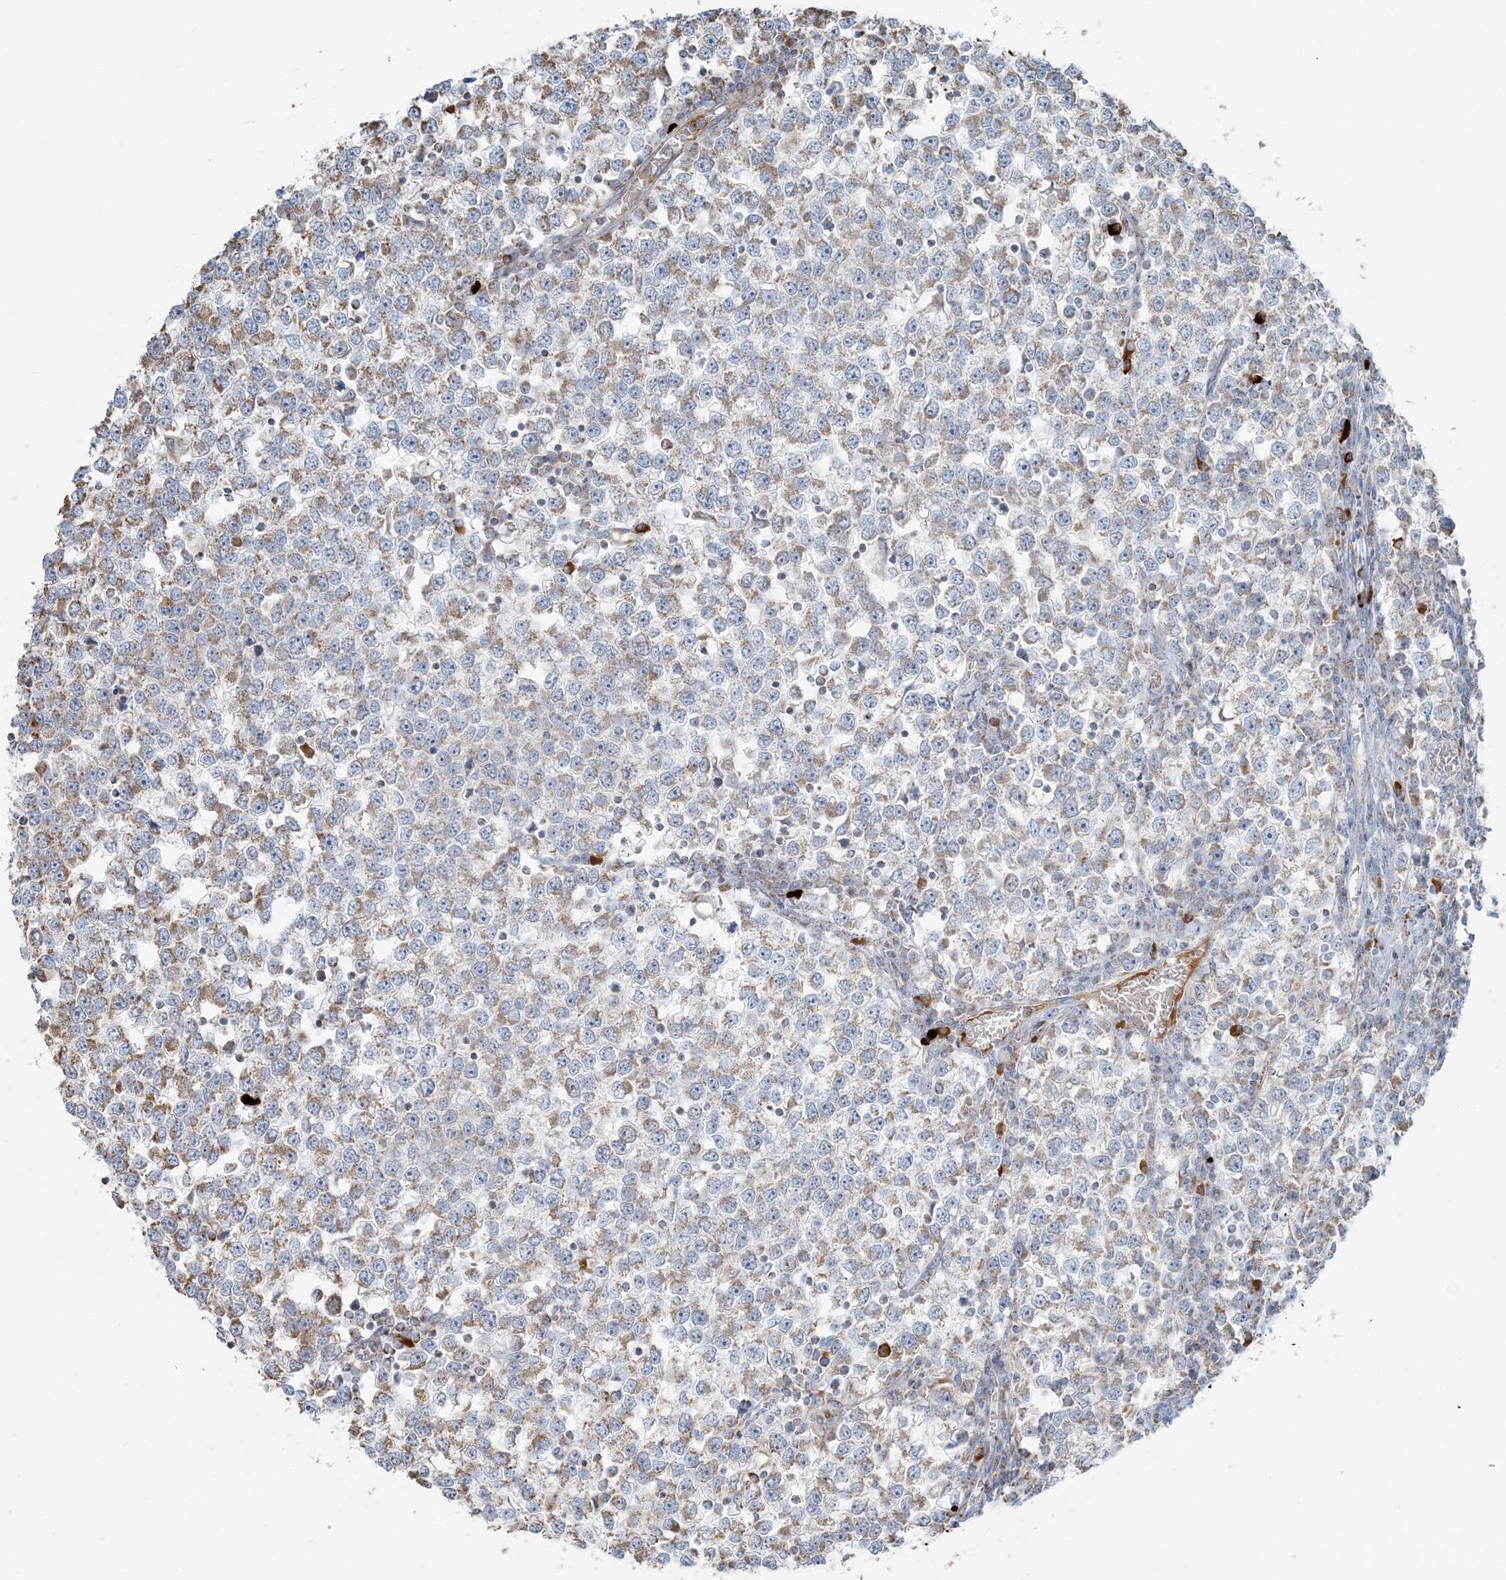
{"staining": {"intensity": "weak", "quantity": "25%-75%", "location": "cytoplasmic/membranous"}, "tissue": "testis cancer", "cell_type": "Tumor cells", "image_type": "cancer", "snomed": [{"axis": "morphology", "description": "Seminoma, NOS"}, {"axis": "topography", "description": "Testis"}], "caption": "Immunohistochemical staining of seminoma (testis) exhibits low levels of weak cytoplasmic/membranous staining in approximately 25%-75% of tumor cells. (IHC, brightfield microscopy, high magnification).", "gene": "SLC22A16", "patient": {"sex": "male", "age": 65}}